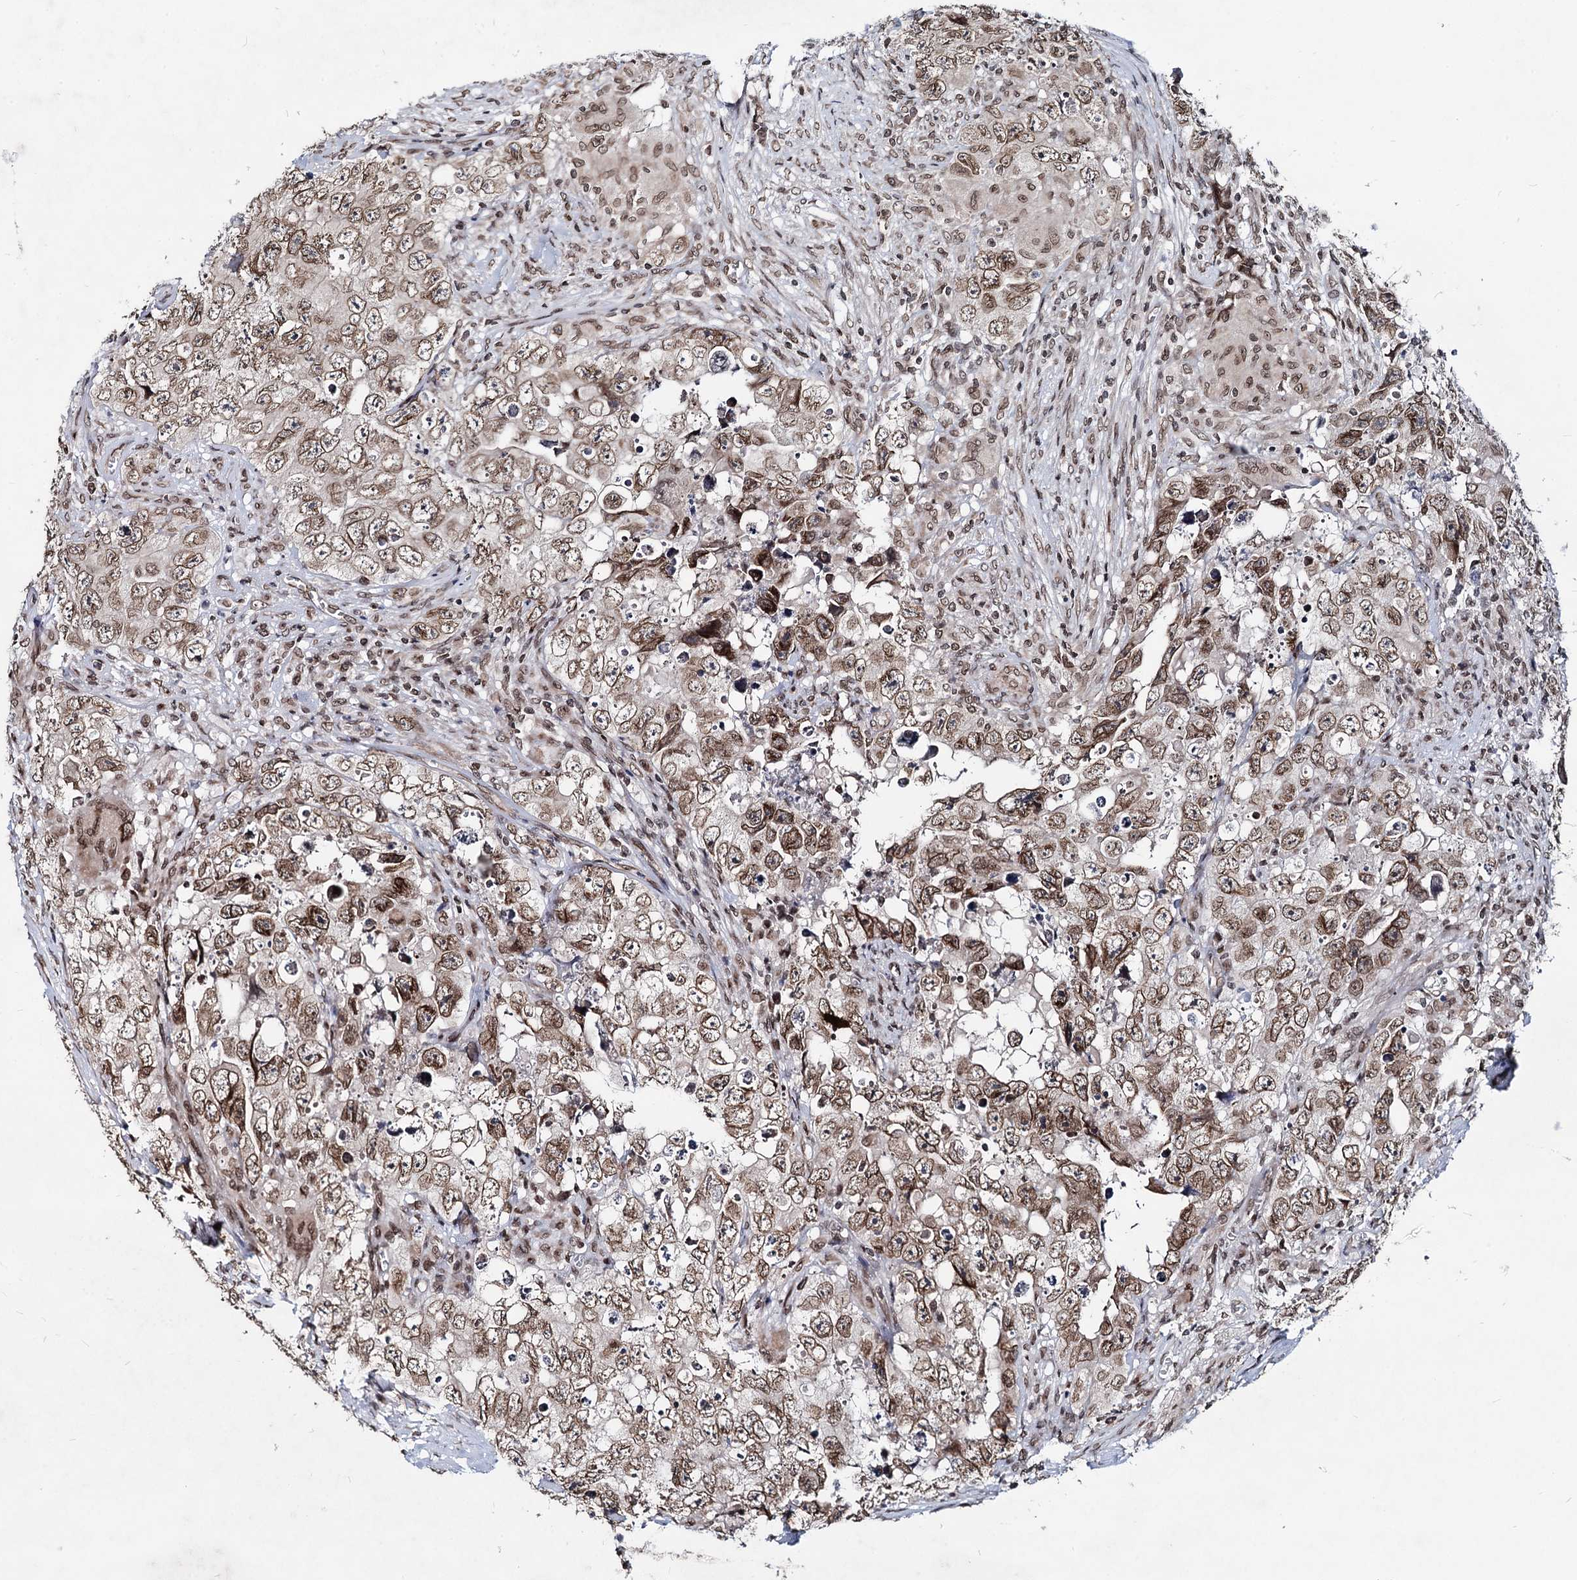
{"staining": {"intensity": "moderate", "quantity": ">75%", "location": "cytoplasmic/membranous,nuclear"}, "tissue": "testis cancer", "cell_type": "Tumor cells", "image_type": "cancer", "snomed": [{"axis": "morphology", "description": "Seminoma, NOS"}, {"axis": "morphology", "description": "Carcinoma, Embryonal, NOS"}, {"axis": "topography", "description": "Testis"}], "caption": "Brown immunohistochemical staining in human testis cancer displays moderate cytoplasmic/membranous and nuclear expression in approximately >75% of tumor cells. Nuclei are stained in blue.", "gene": "RNF6", "patient": {"sex": "male", "age": 43}}